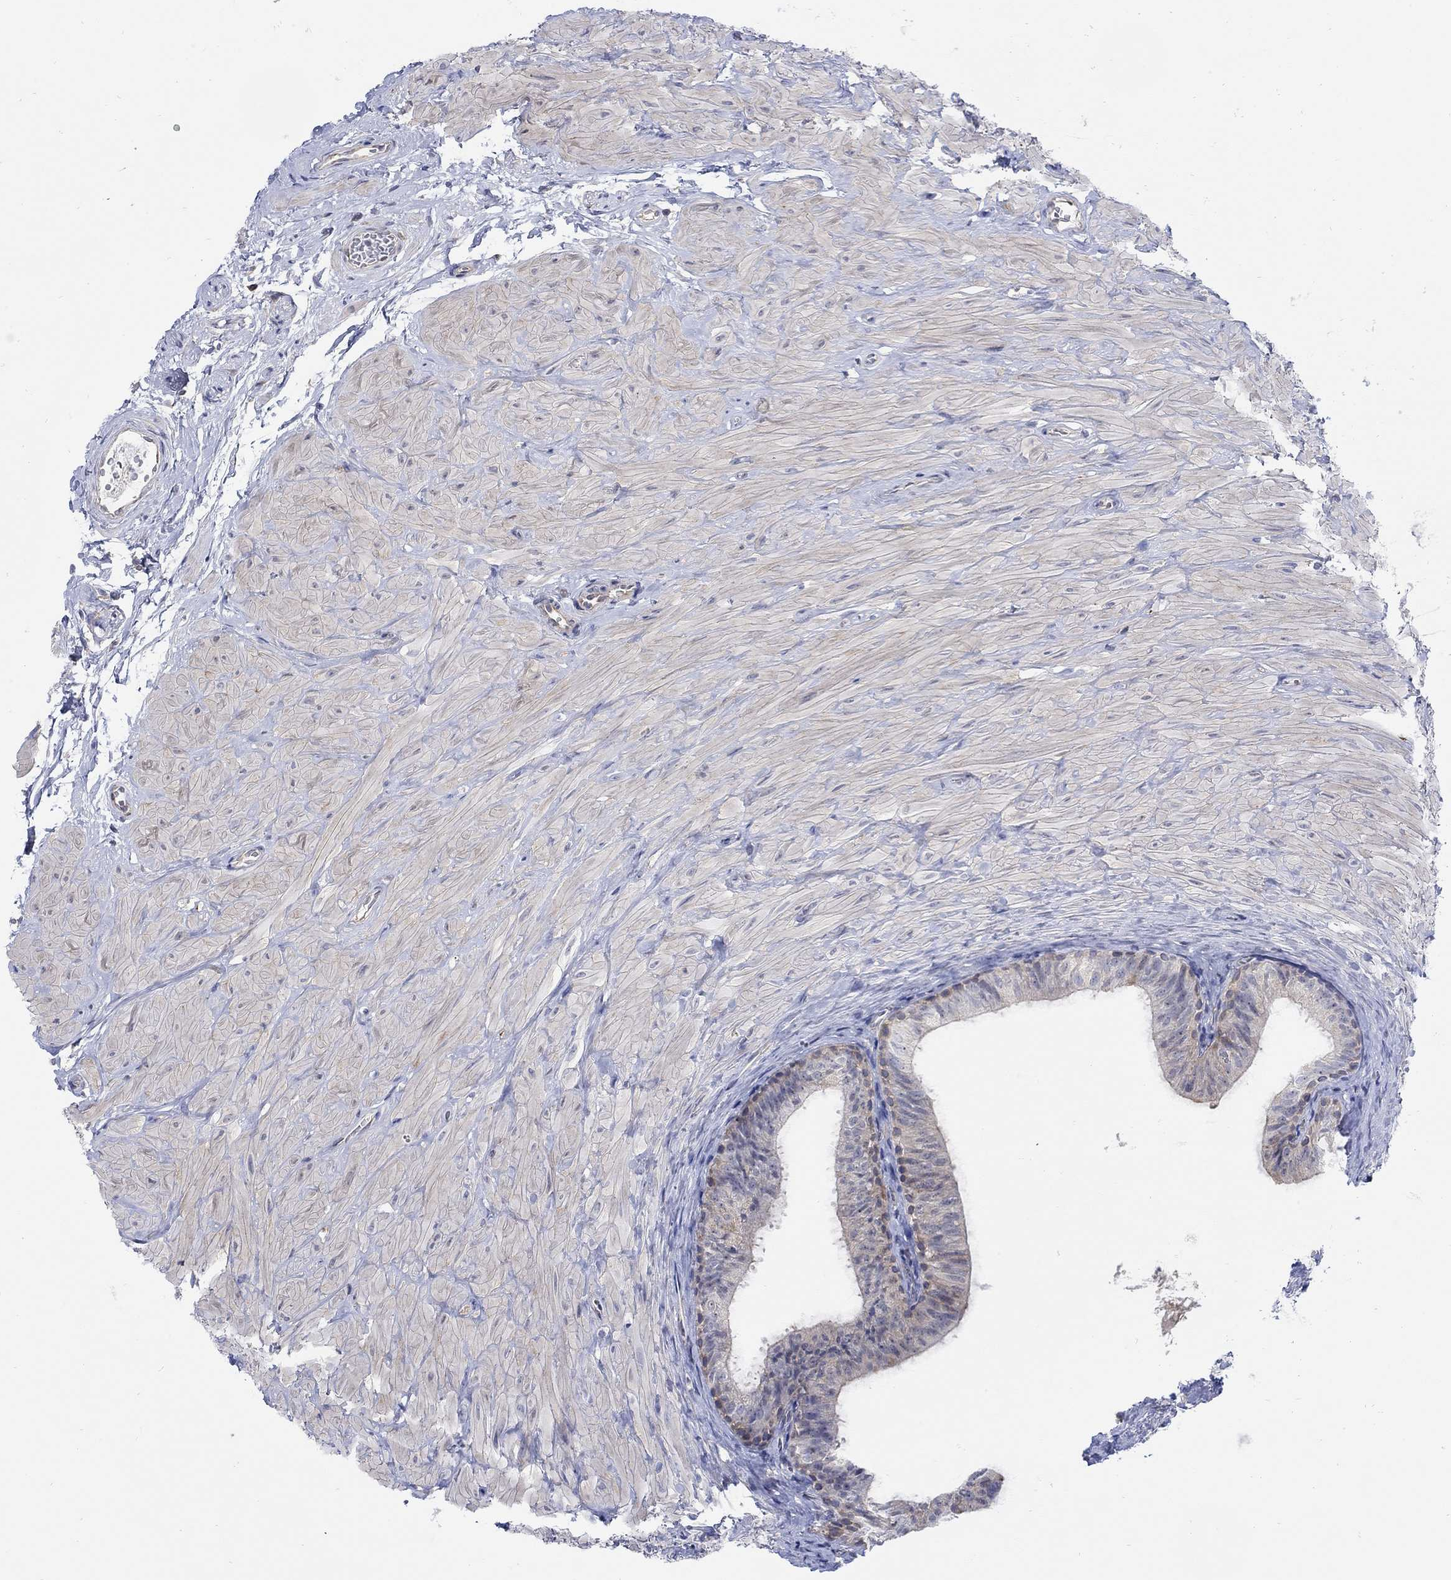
{"staining": {"intensity": "negative", "quantity": "none", "location": "none"}, "tissue": "epididymis", "cell_type": "Glandular cells", "image_type": "normal", "snomed": [{"axis": "morphology", "description": "Normal tissue, NOS"}, {"axis": "topography", "description": "Epididymis"}, {"axis": "topography", "description": "Vas deferens"}], "caption": "This is a photomicrograph of immunohistochemistry (IHC) staining of benign epididymis, which shows no expression in glandular cells.", "gene": "TEKT3", "patient": {"sex": "male", "age": 23}}